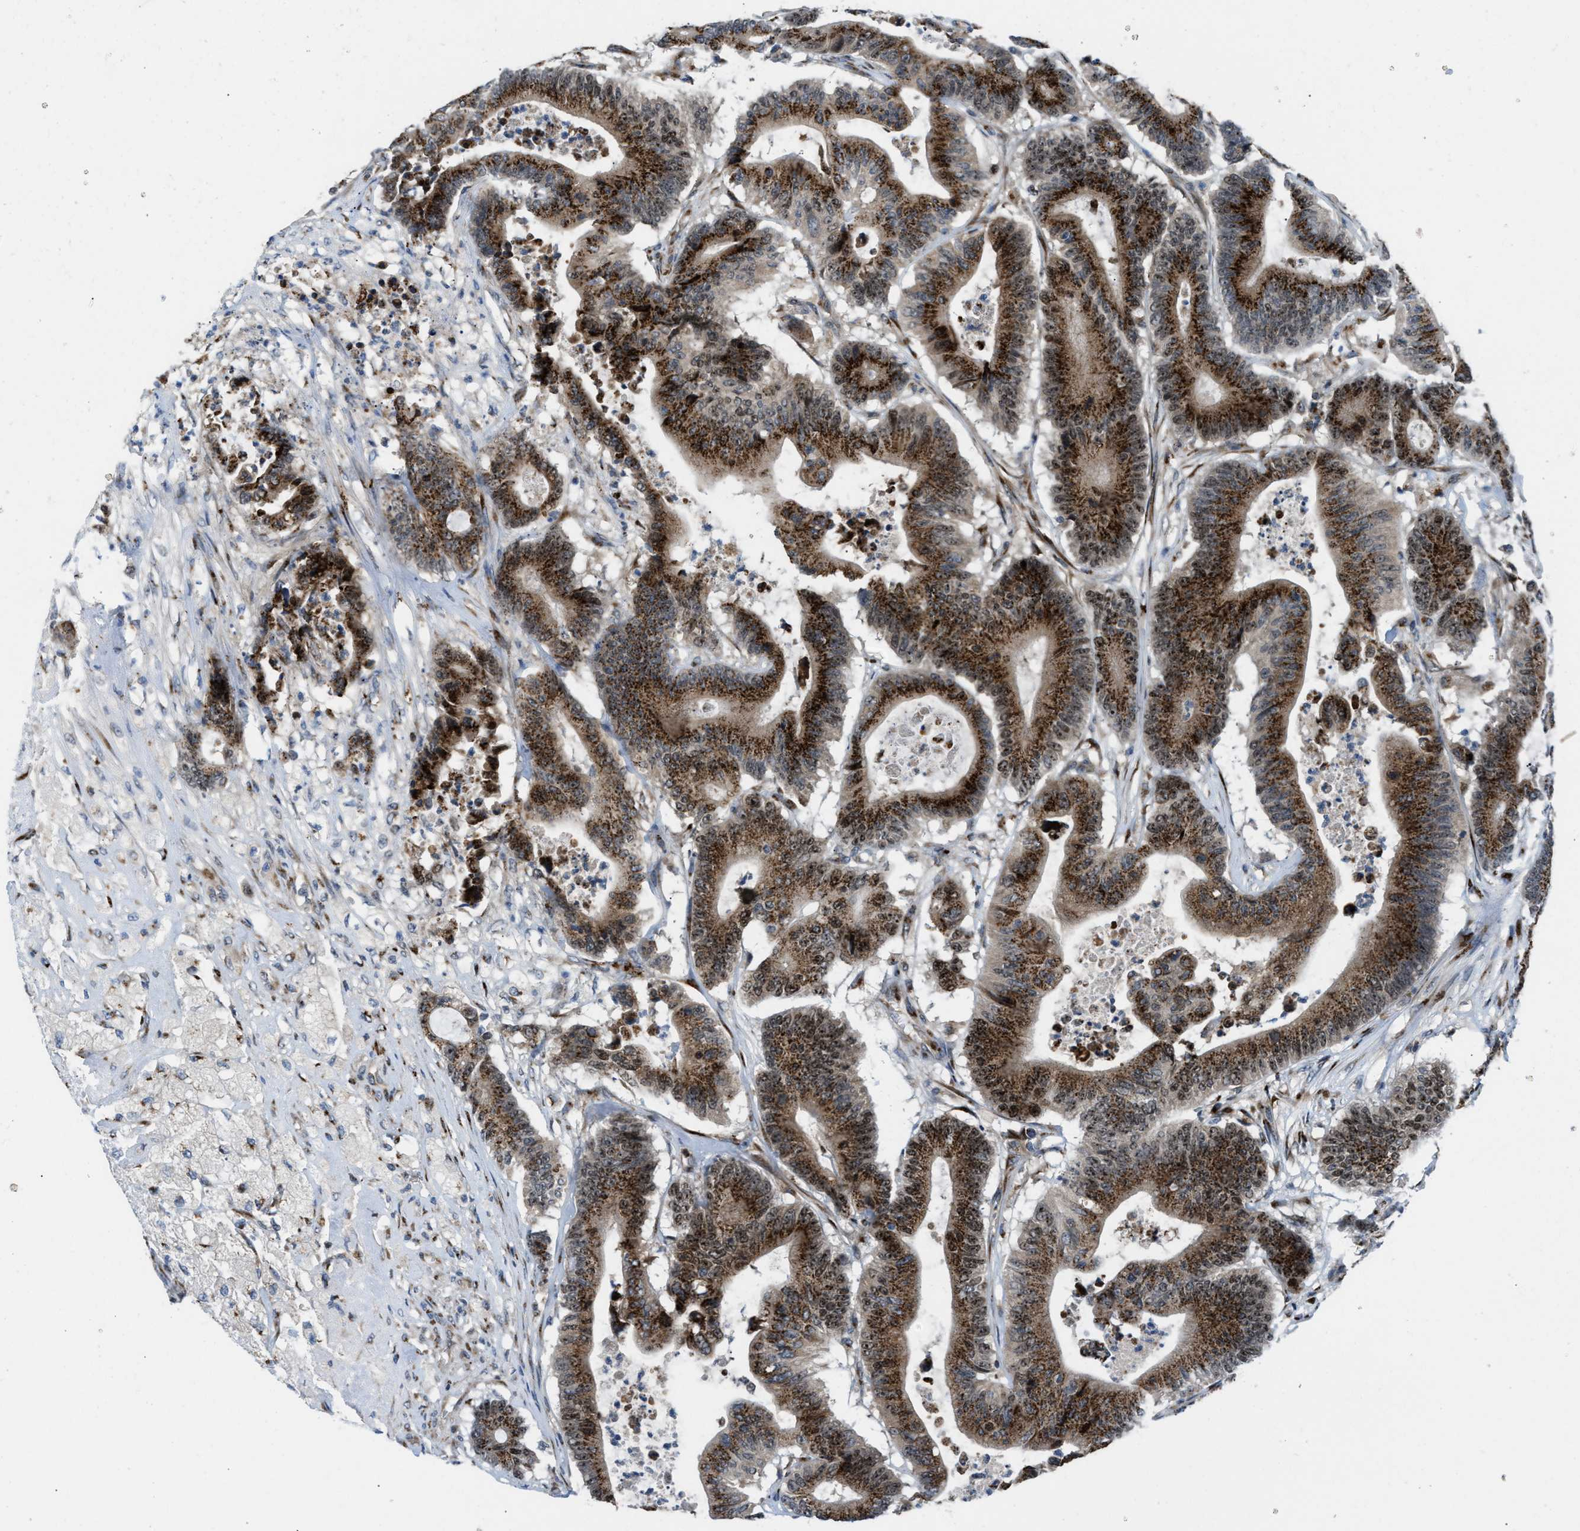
{"staining": {"intensity": "strong", "quantity": ">75%", "location": "cytoplasmic/membranous"}, "tissue": "colorectal cancer", "cell_type": "Tumor cells", "image_type": "cancer", "snomed": [{"axis": "morphology", "description": "Adenocarcinoma, NOS"}, {"axis": "topography", "description": "Colon"}], "caption": "A brown stain shows strong cytoplasmic/membranous staining of a protein in adenocarcinoma (colorectal) tumor cells.", "gene": "SLC38A10", "patient": {"sex": "female", "age": 84}}